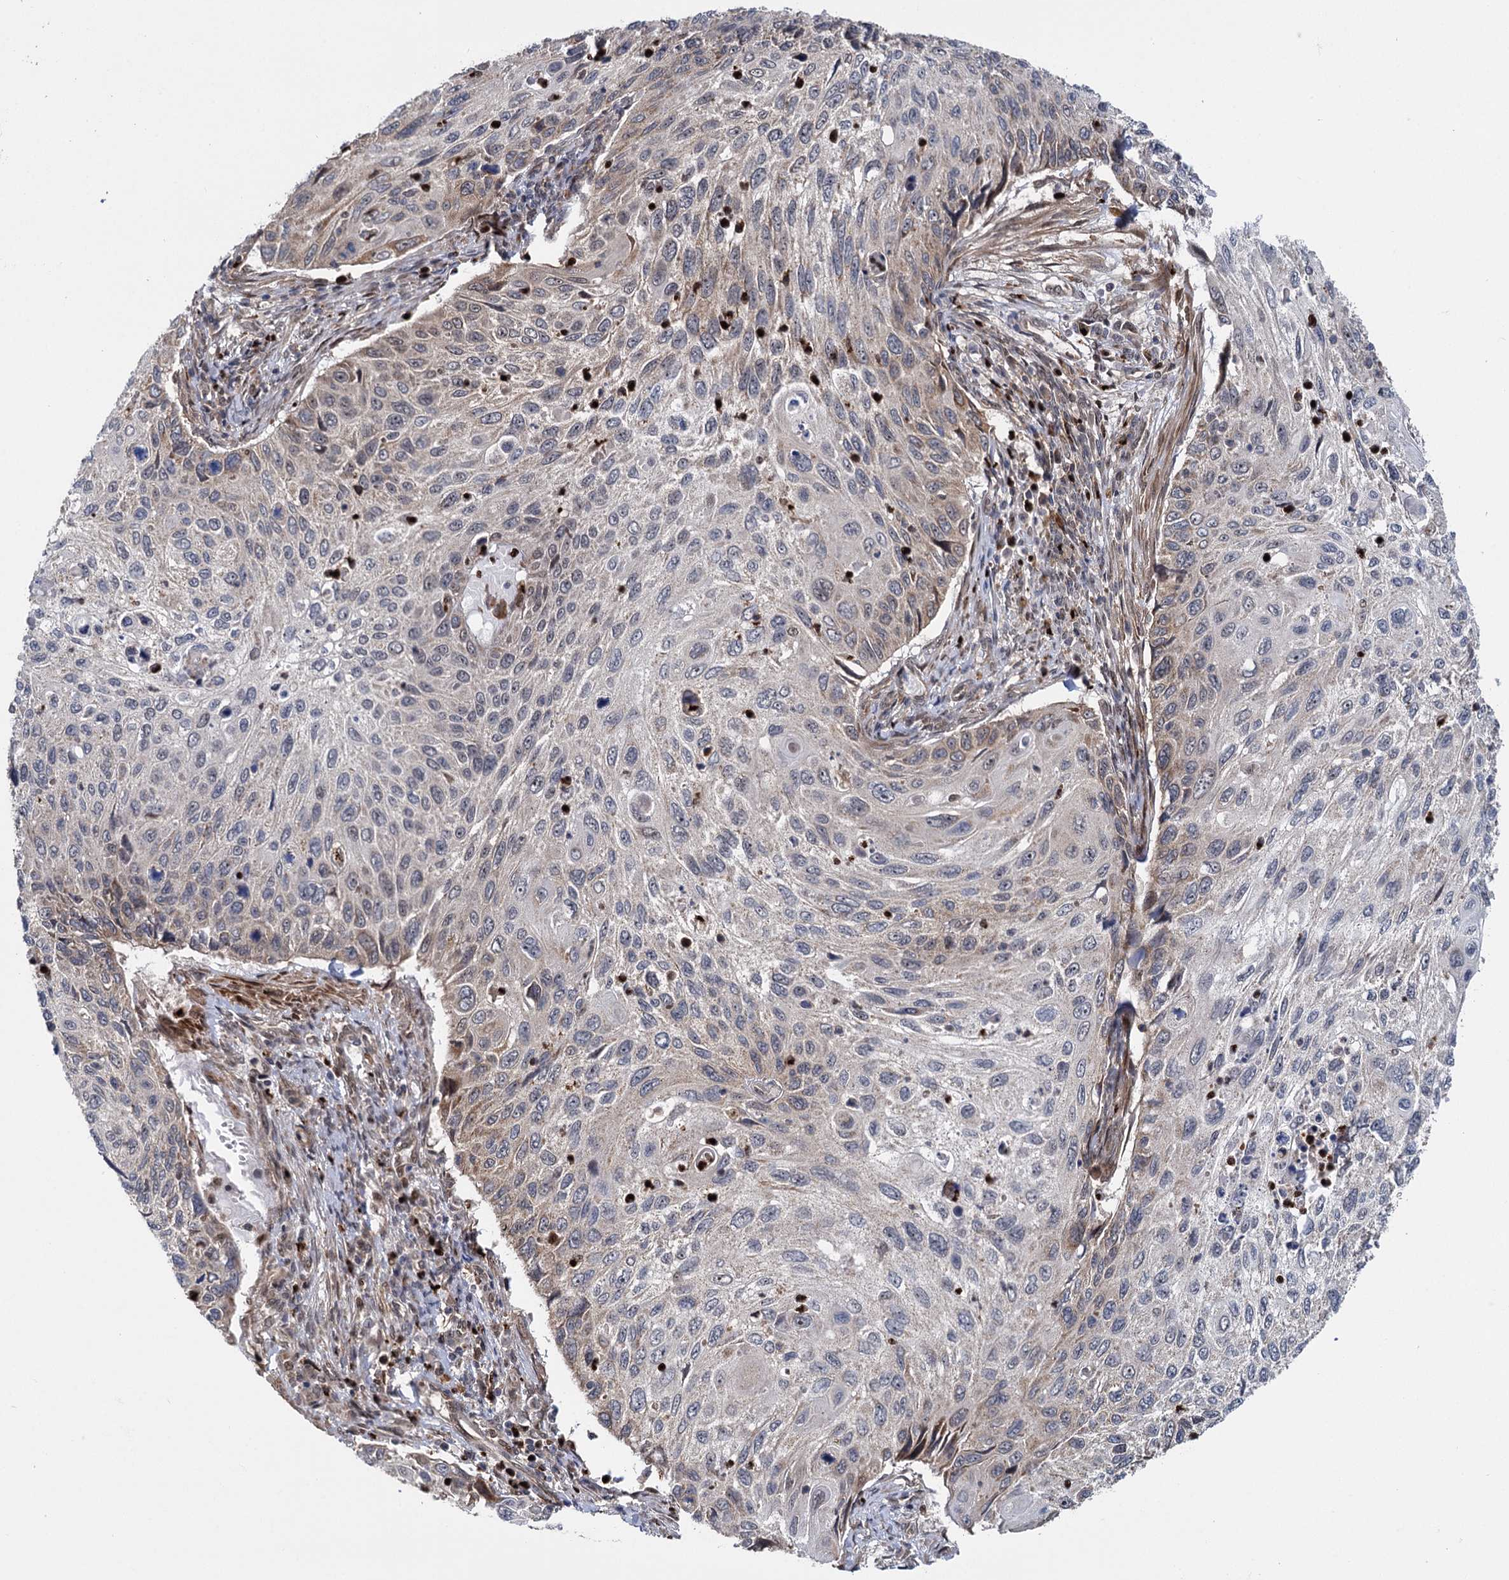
{"staining": {"intensity": "weak", "quantity": "<25%", "location": "cytoplasmic/membranous"}, "tissue": "cervical cancer", "cell_type": "Tumor cells", "image_type": "cancer", "snomed": [{"axis": "morphology", "description": "Squamous cell carcinoma, NOS"}, {"axis": "topography", "description": "Cervix"}], "caption": "DAB (3,3'-diaminobenzidine) immunohistochemical staining of squamous cell carcinoma (cervical) demonstrates no significant staining in tumor cells.", "gene": "GAL3ST4", "patient": {"sex": "female", "age": 70}}